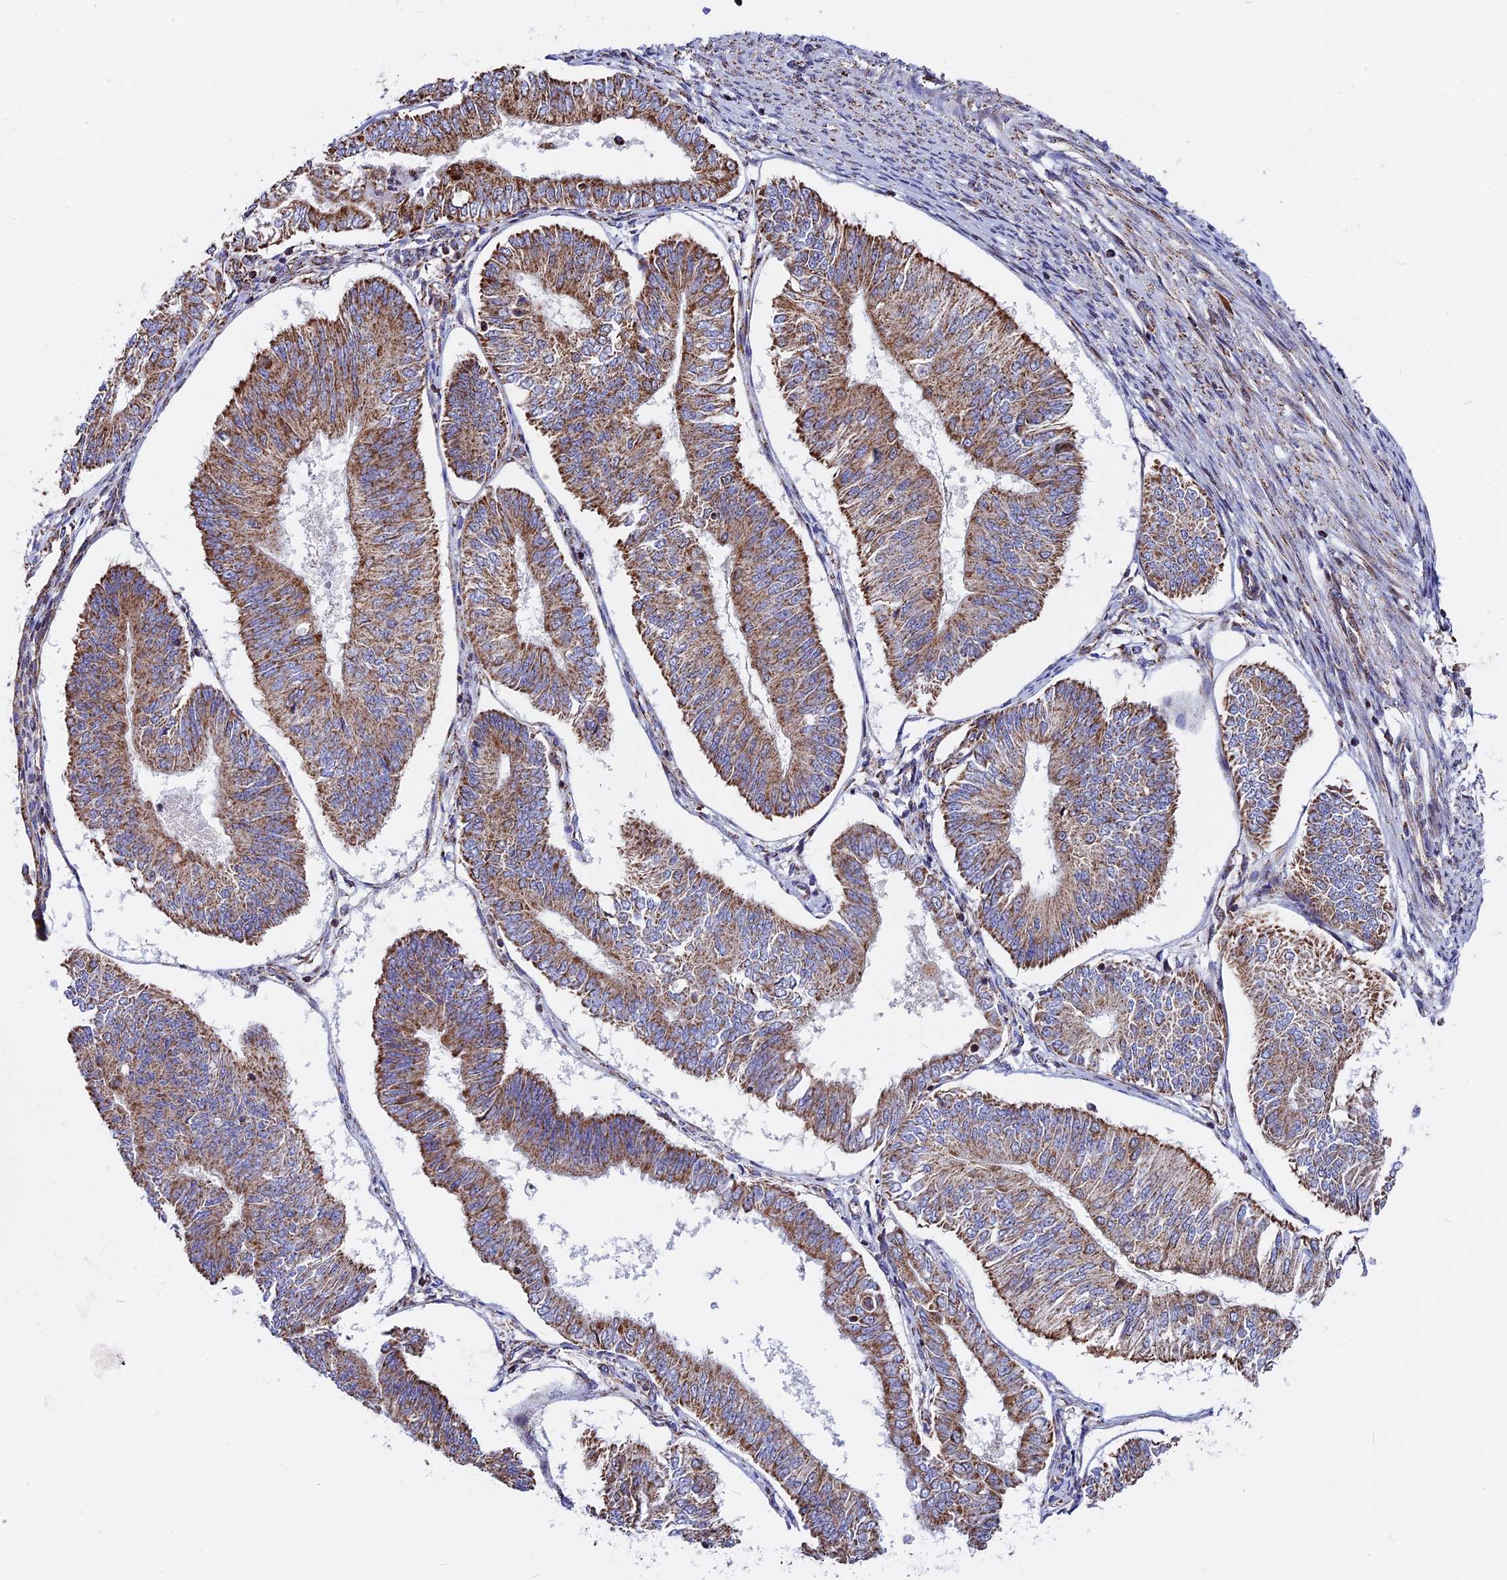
{"staining": {"intensity": "moderate", "quantity": "25%-75%", "location": "cytoplasmic/membranous"}, "tissue": "endometrial cancer", "cell_type": "Tumor cells", "image_type": "cancer", "snomed": [{"axis": "morphology", "description": "Adenocarcinoma, NOS"}, {"axis": "topography", "description": "Endometrium"}], "caption": "Human endometrial adenocarcinoma stained with a protein marker reveals moderate staining in tumor cells.", "gene": "FAM174C", "patient": {"sex": "female", "age": 58}}